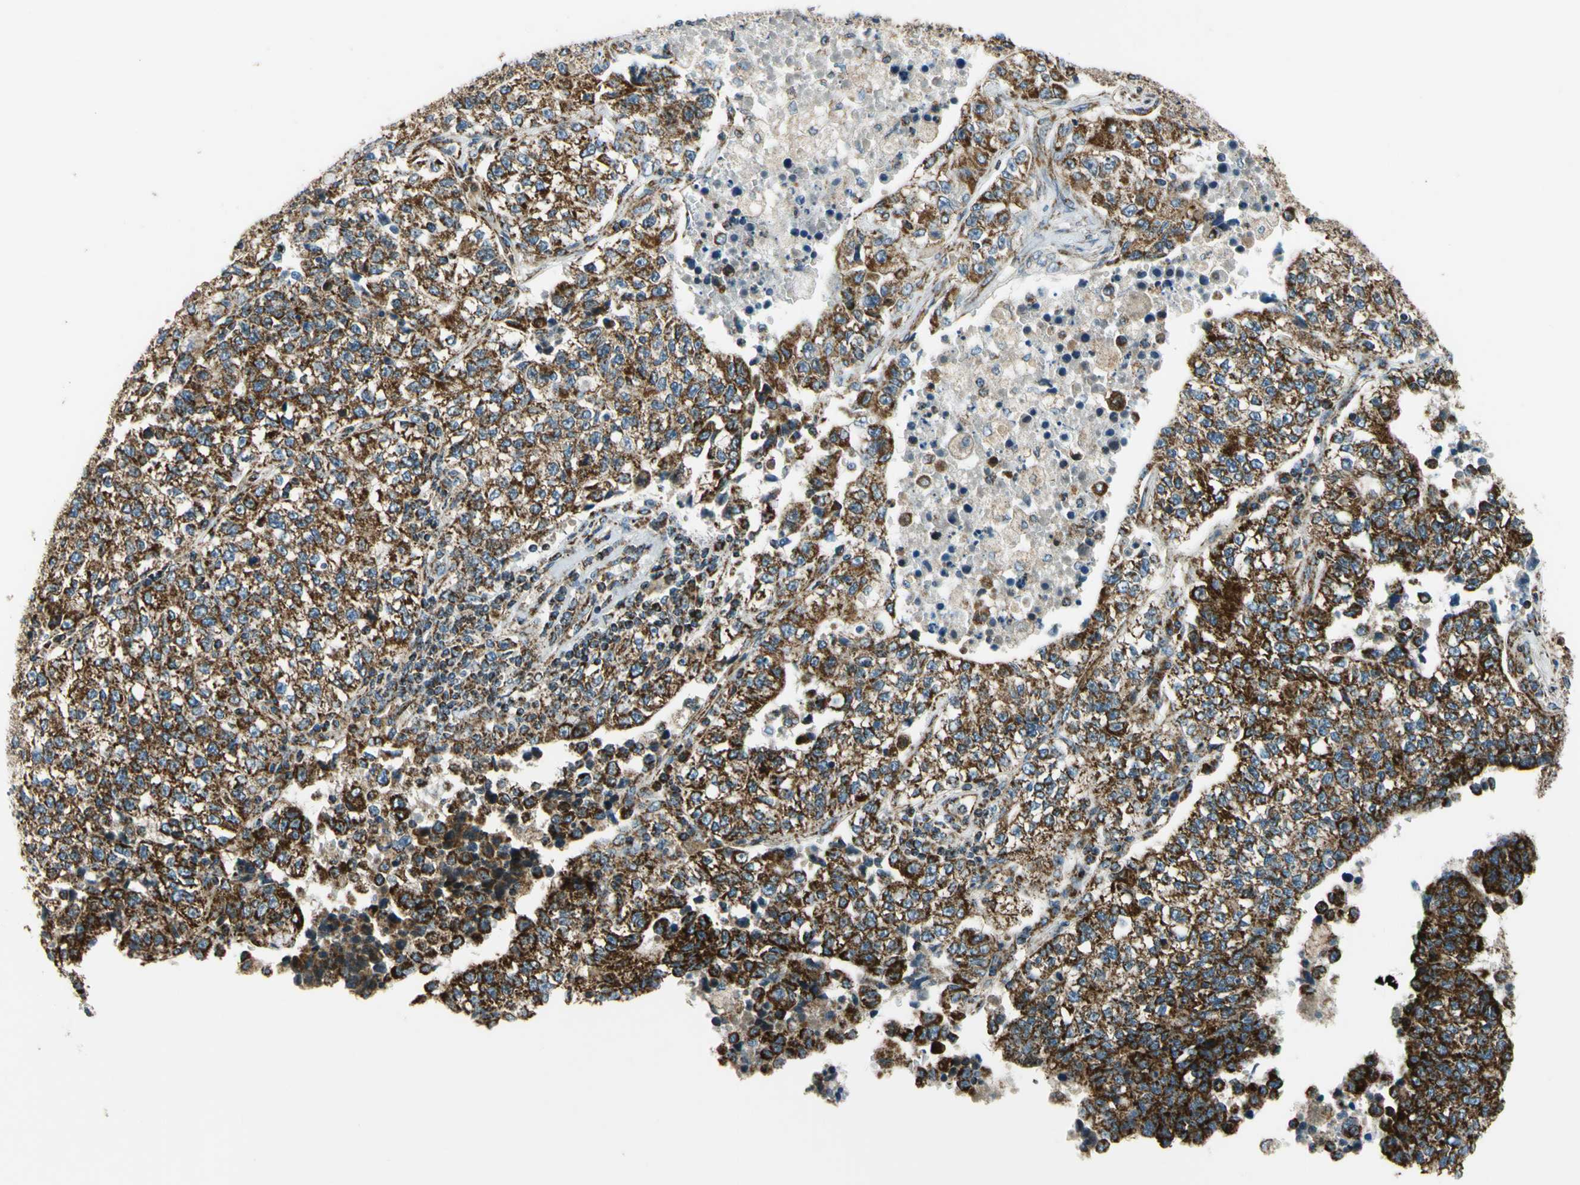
{"staining": {"intensity": "strong", "quantity": ">75%", "location": "cytoplasmic/membranous"}, "tissue": "lung cancer", "cell_type": "Tumor cells", "image_type": "cancer", "snomed": [{"axis": "morphology", "description": "Adenocarcinoma, NOS"}, {"axis": "topography", "description": "Lung"}], "caption": "Immunohistochemistry photomicrograph of lung cancer stained for a protein (brown), which shows high levels of strong cytoplasmic/membranous staining in about >75% of tumor cells.", "gene": "MAVS", "patient": {"sex": "male", "age": 49}}